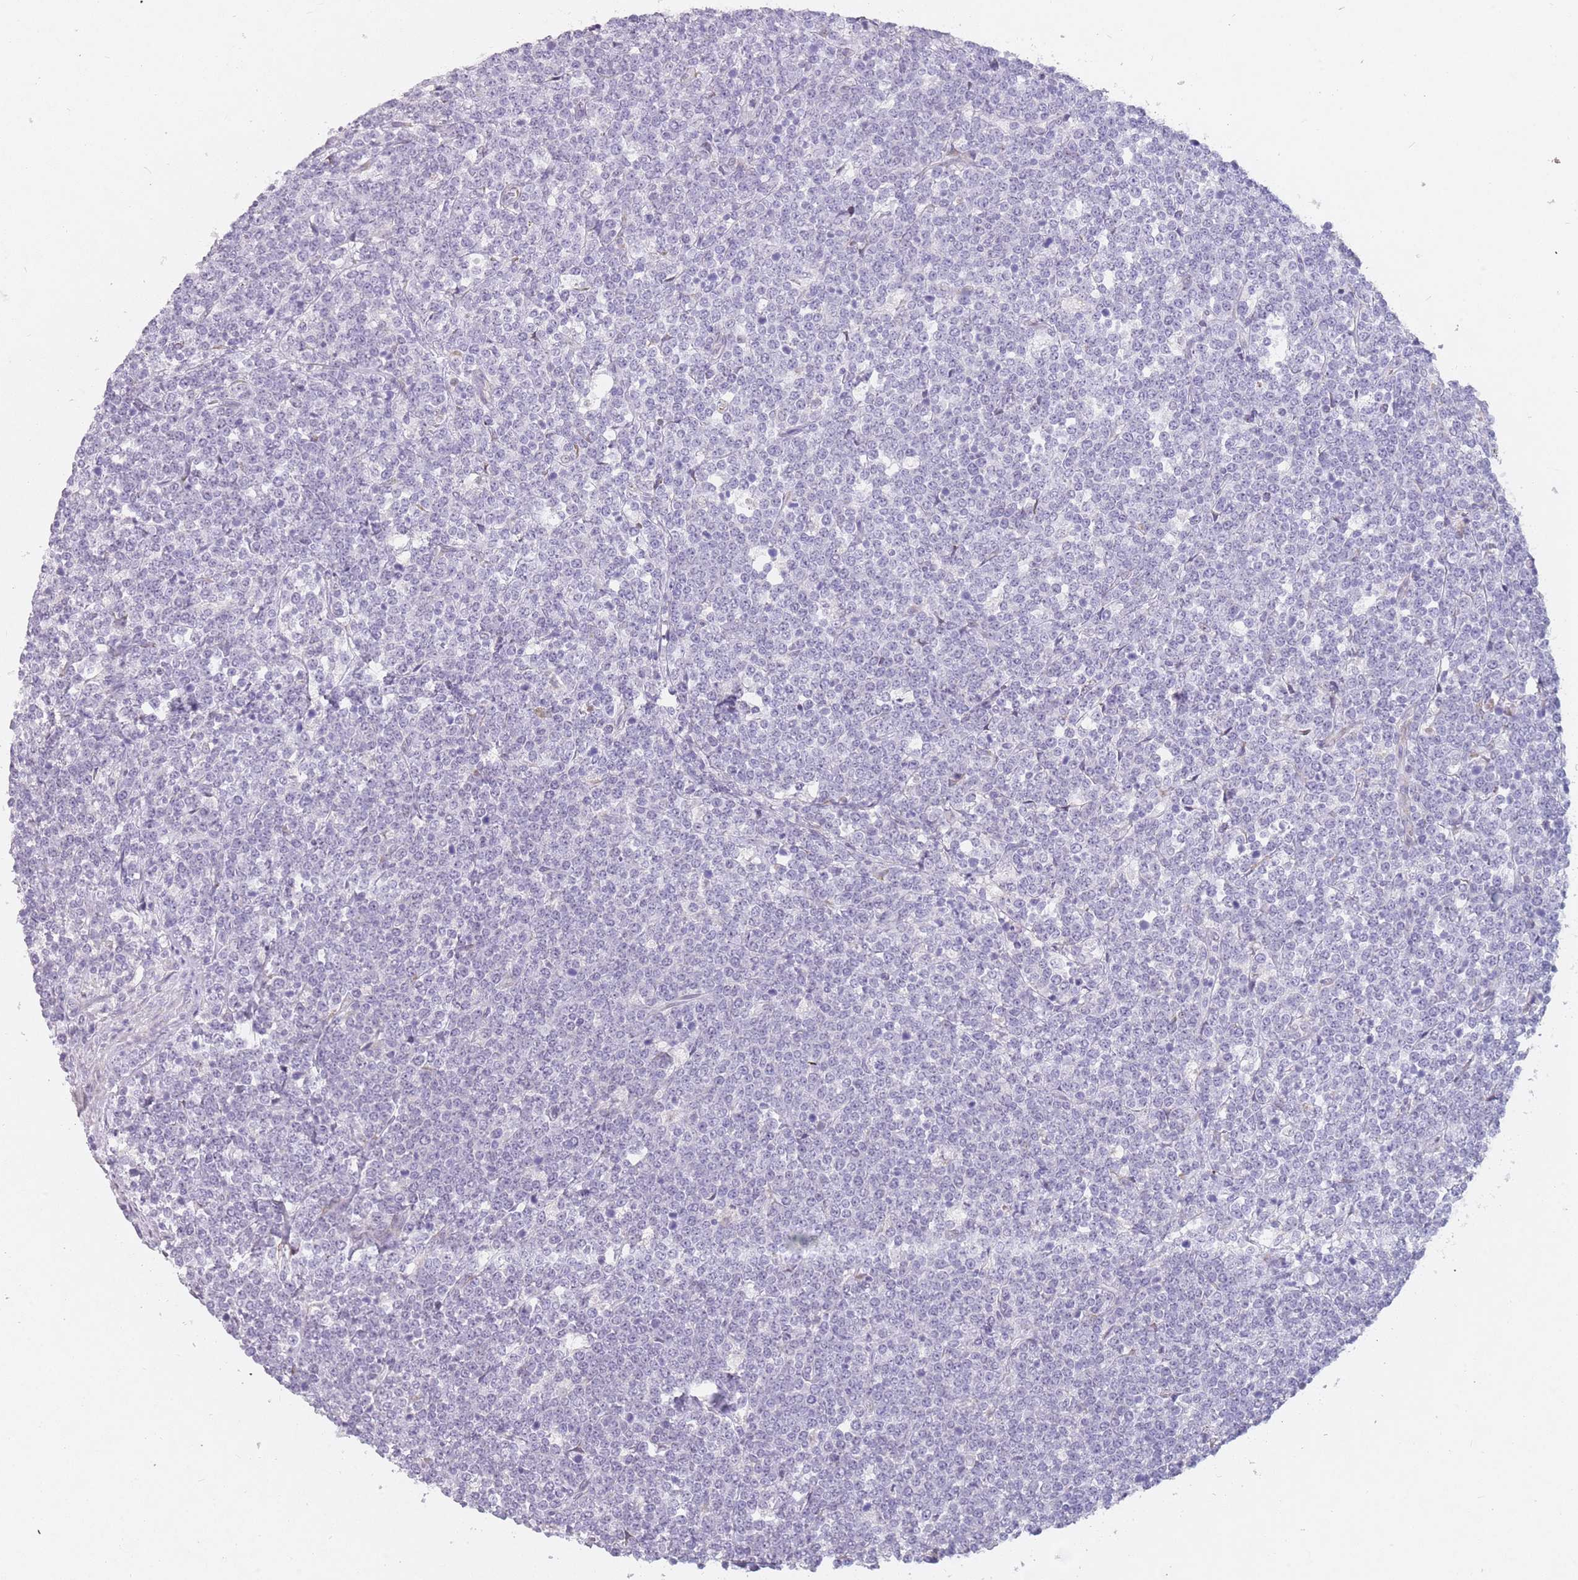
{"staining": {"intensity": "negative", "quantity": "none", "location": "none"}, "tissue": "lymphoma", "cell_type": "Tumor cells", "image_type": "cancer", "snomed": [{"axis": "morphology", "description": "Malignant lymphoma, non-Hodgkin's type, High grade"}, {"axis": "topography", "description": "Small intestine"}], "caption": "Tumor cells are negative for protein expression in human lymphoma.", "gene": "DDX4", "patient": {"sex": "male", "age": 8}}